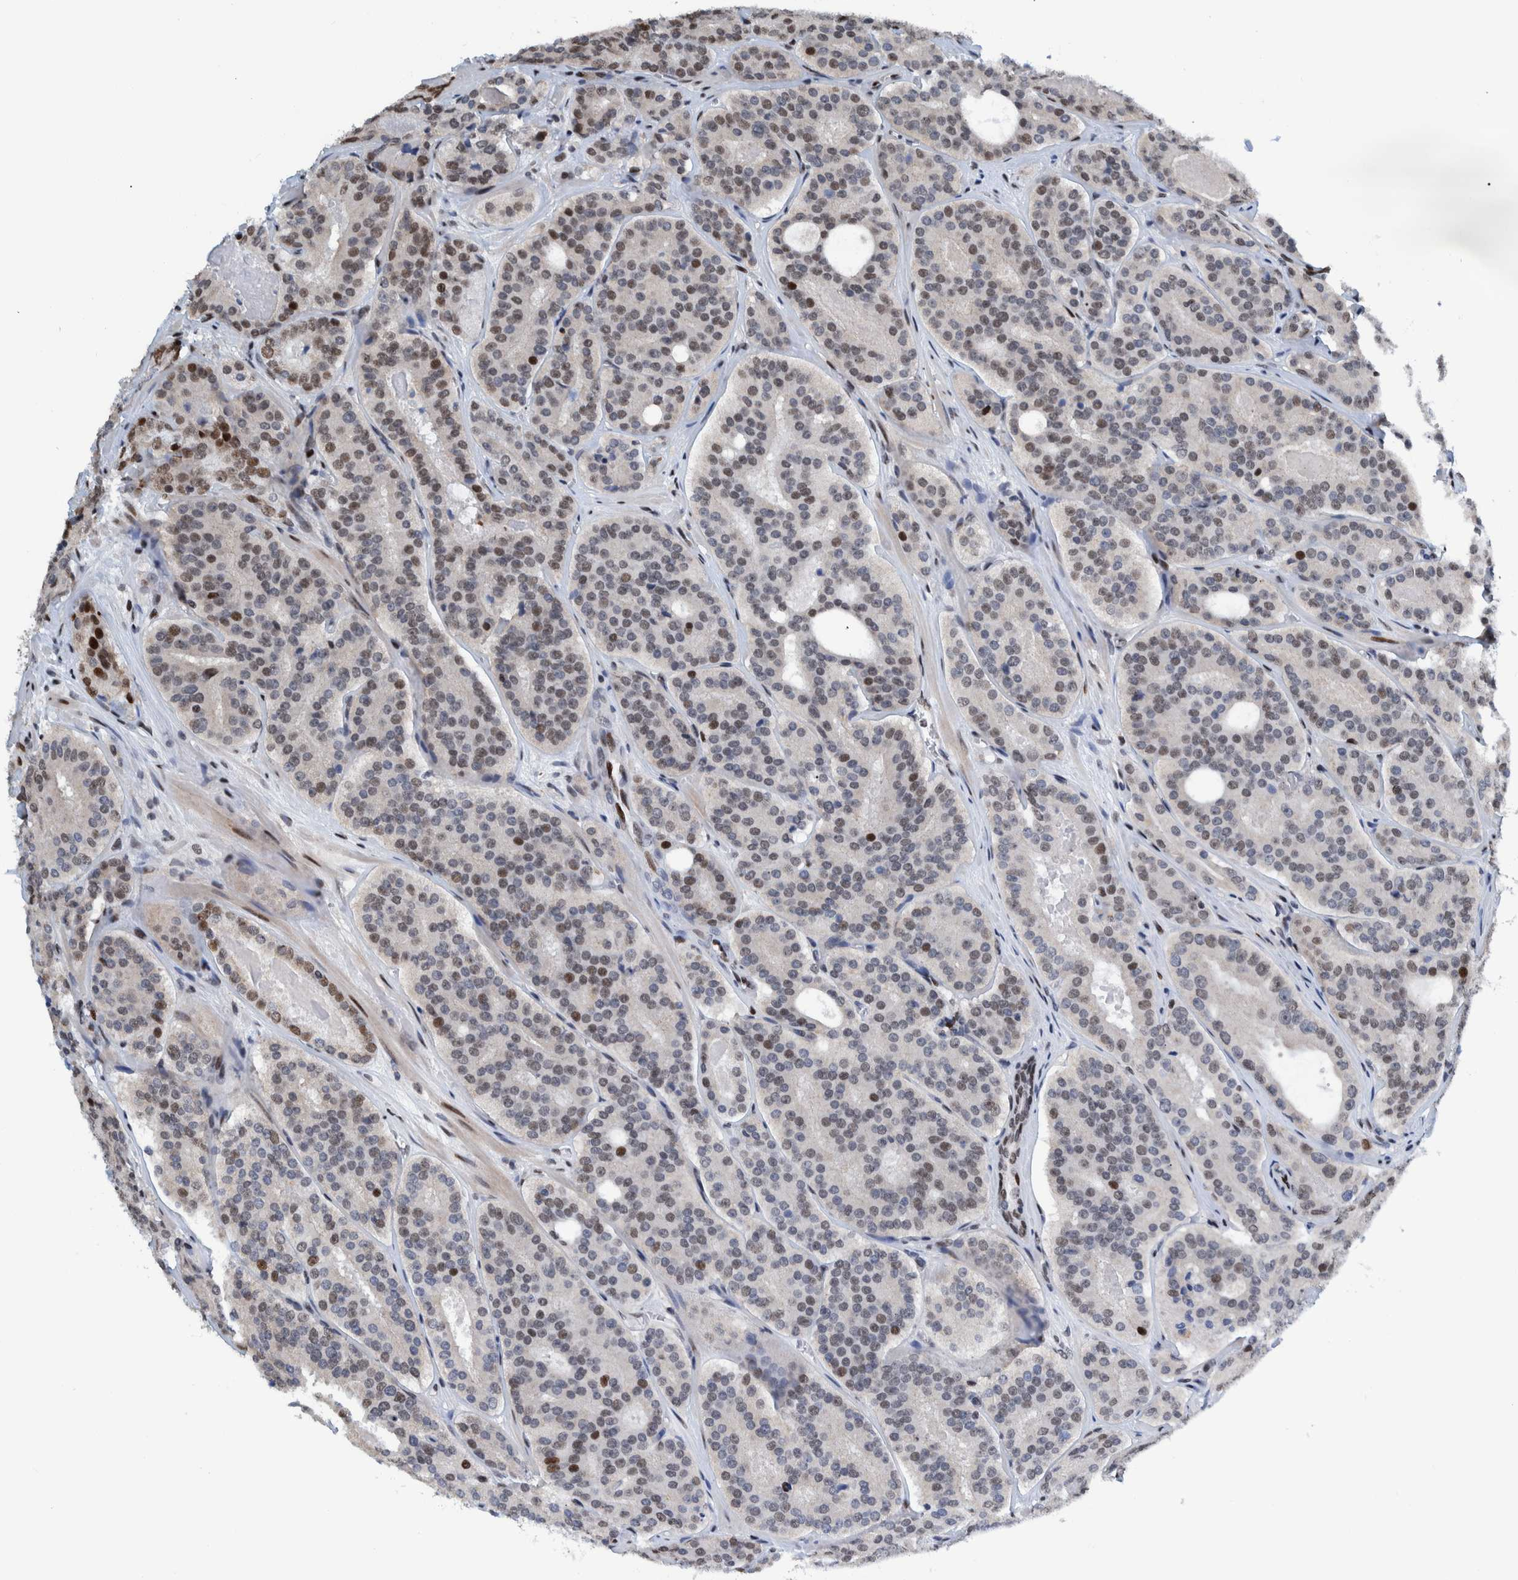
{"staining": {"intensity": "strong", "quantity": "<25%", "location": "nuclear"}, "tissue": "prostate cancer", "cell_type": "Tumor cells", "image_type": "cancer", "snomed": [{"axis": "morphology", "description": "Adenocarcinoma, High grade"}, {"axis": "topography", "description": "Prostate"}], "caption": "Immunohistochemistry (DAB) staining of human prostate adenocarcinoma (high-grade) reveals strong nuclear protein staining in about <25% of tumor cells. (DAB IHC with brightfield microscopy, high magnification).", "gene": "HEATR9", "patient": {"sex": "male", "age": 60}}